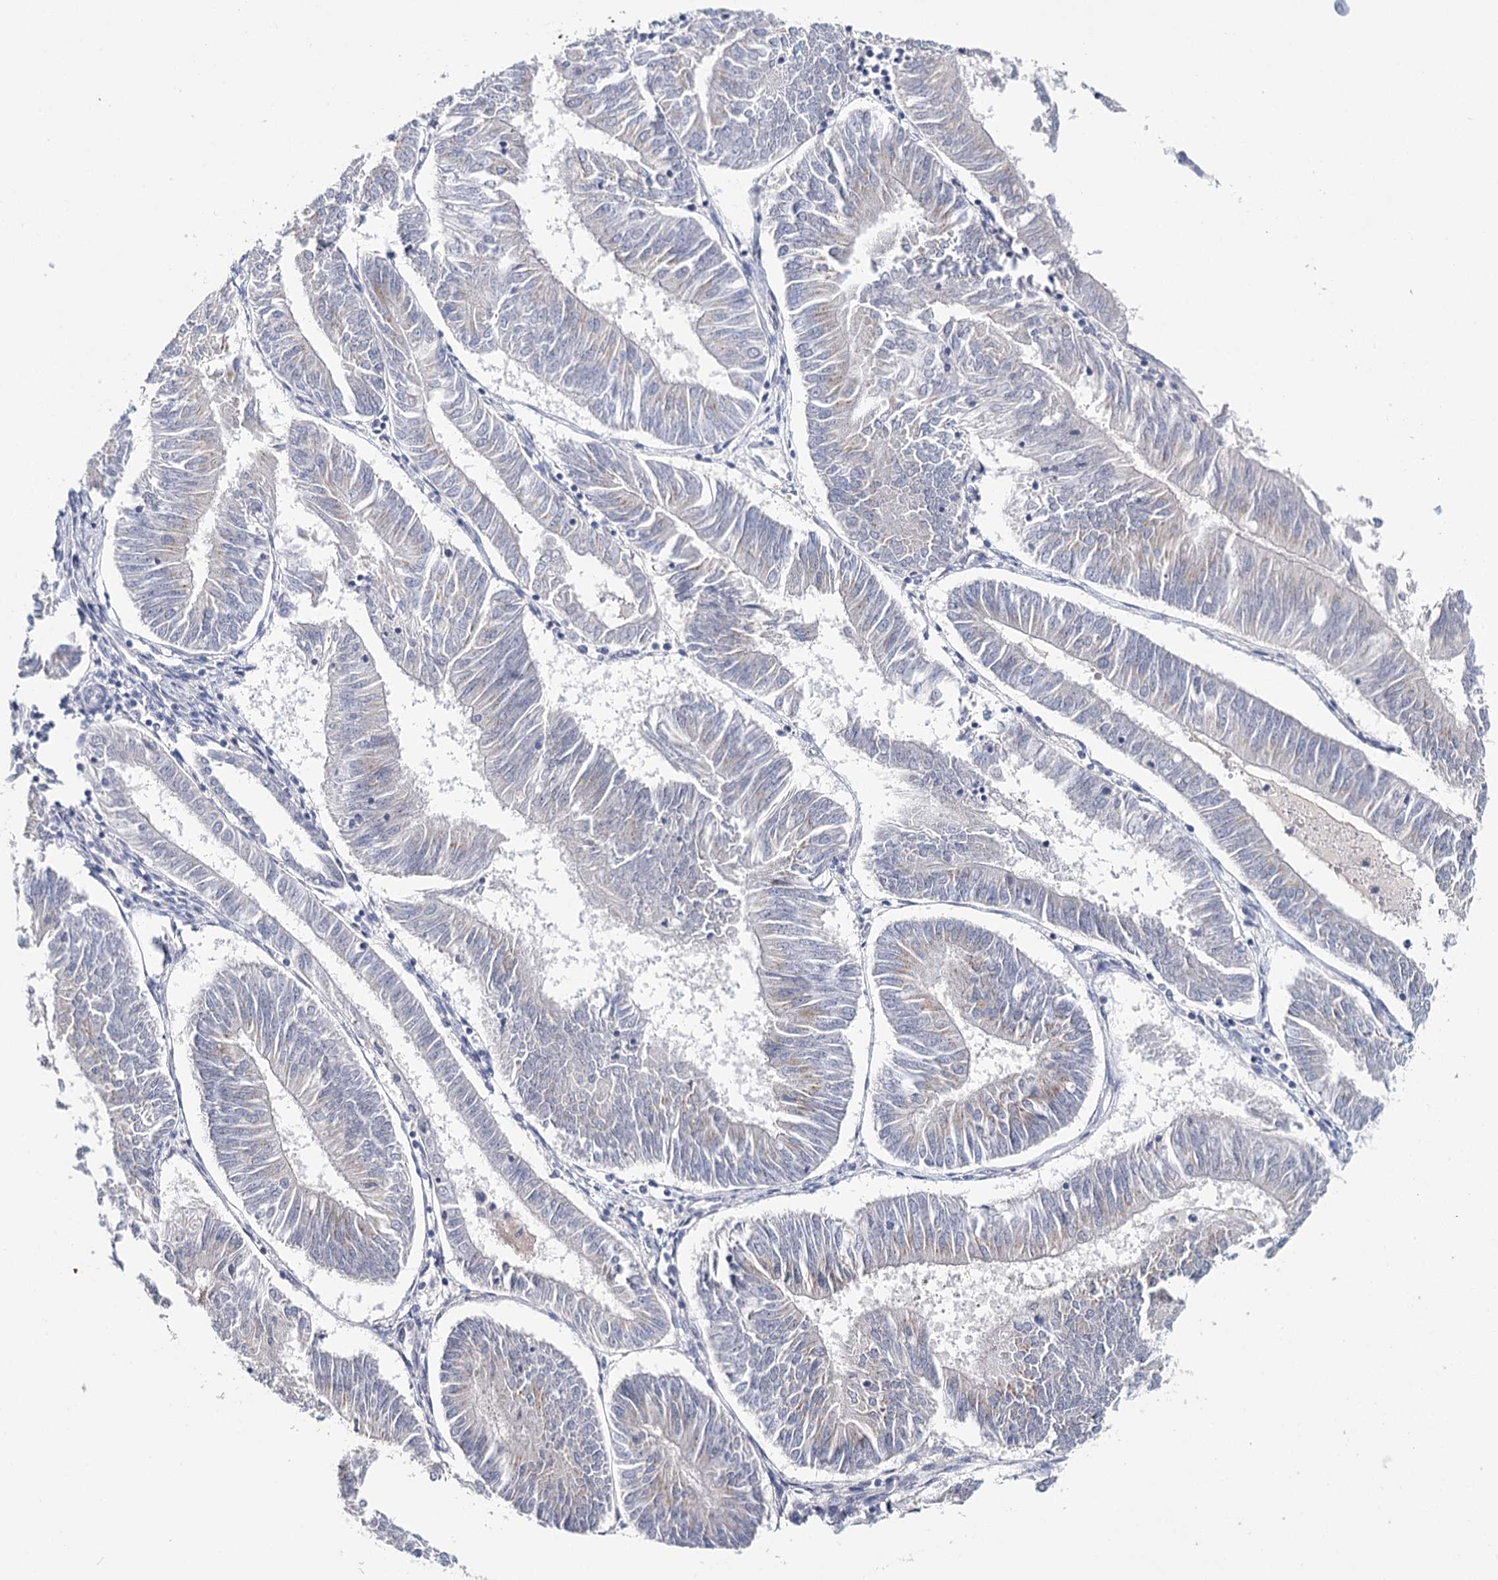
{"staining": {"intensity": "negative", "quantity": "none", "location": "none"}, "tissue": "endometrial cancer", "cell_type": "Tumor cells", "image_type": "cancer", "snomed": [{"axis": "morphology", "description": "Adenocarcinoma, NOS"}, {"axis": "topography", "description": "Endometrium"}], "caption": "Endometrial adenocarcinoma stained for a protein using IHC shows no positivity tumor cells.", "gene": "TP53", "patient": {"sex": "female", "age": 58}}